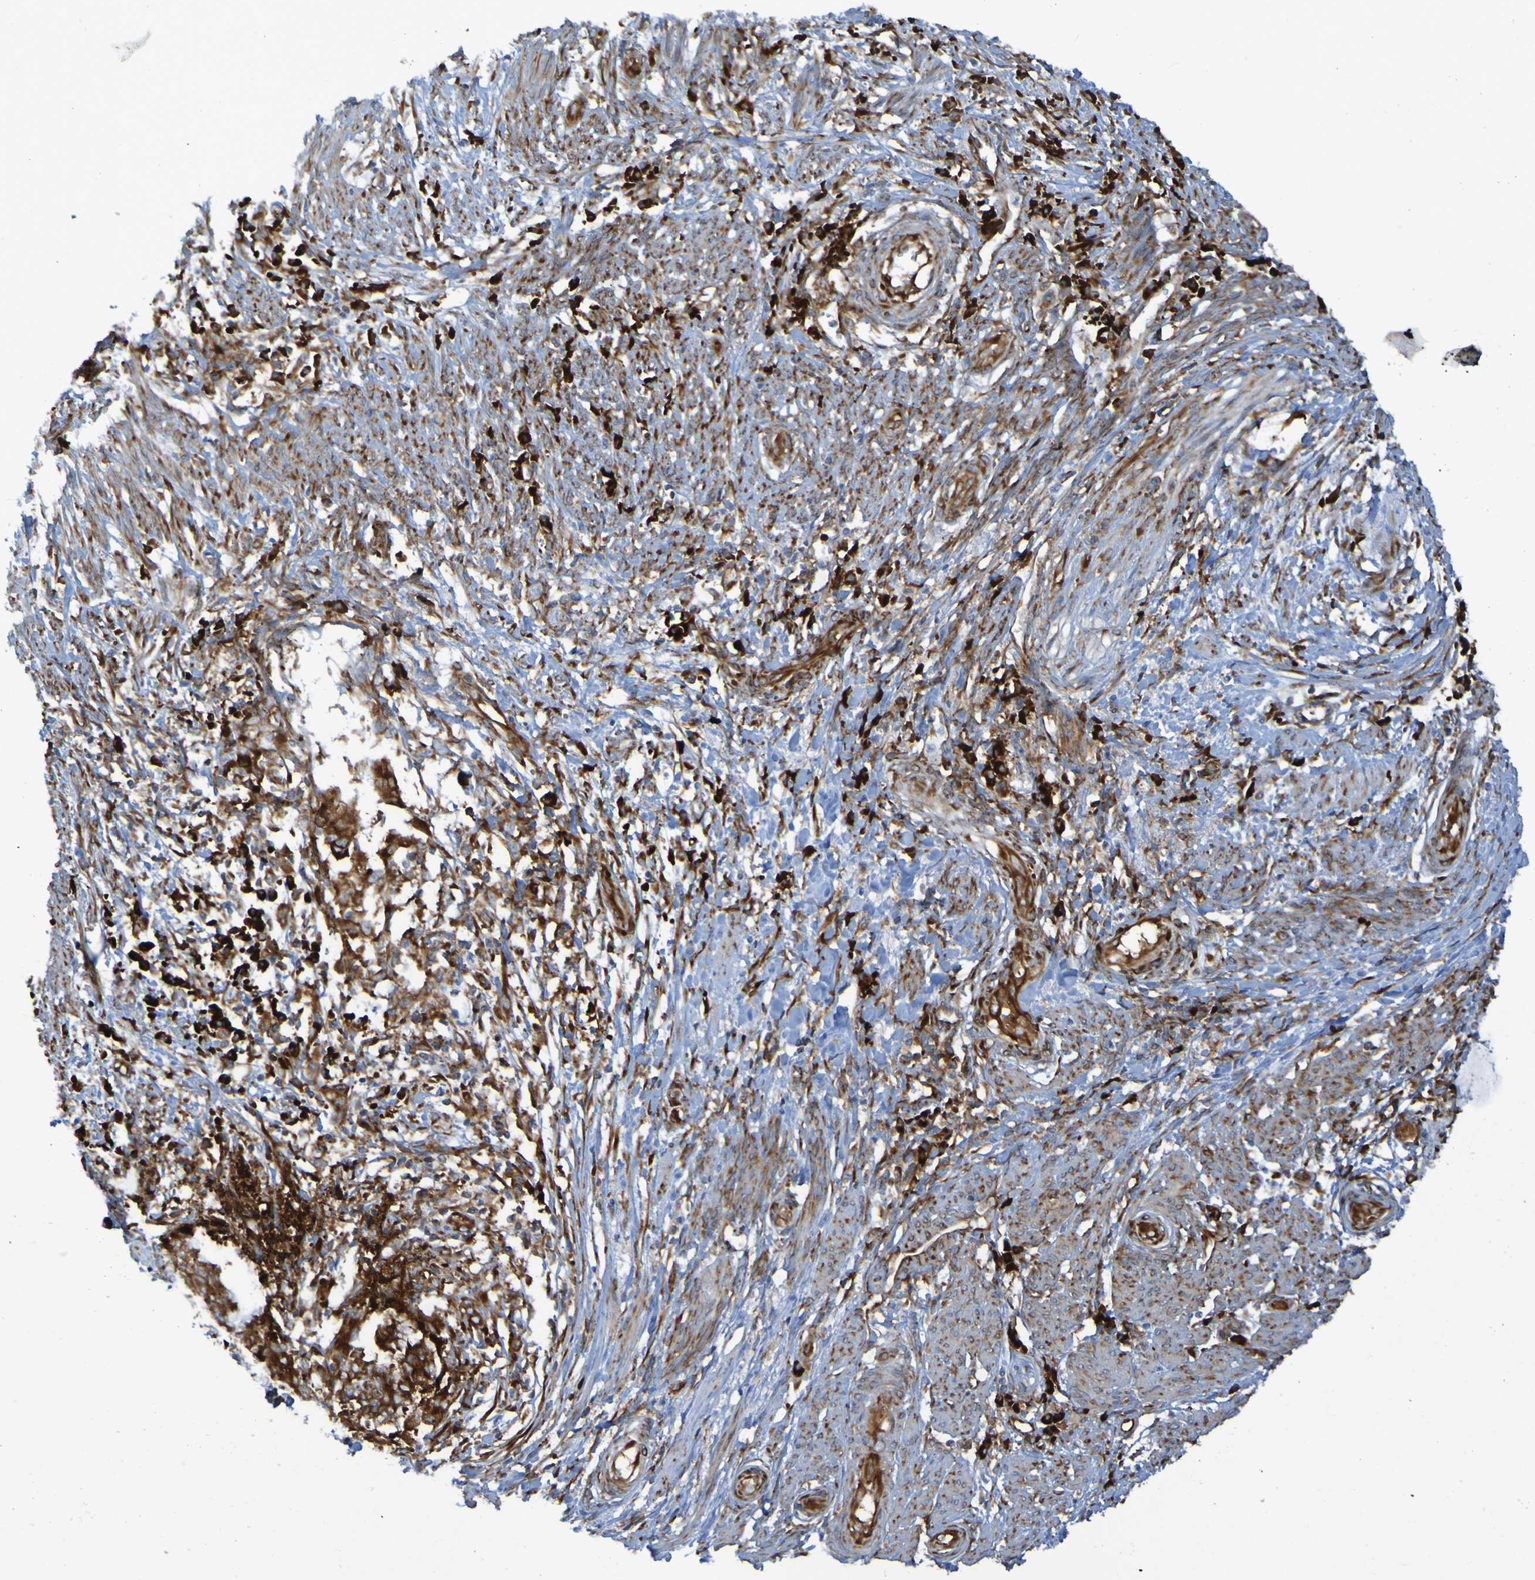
{"staining": {"intensity": "strong", "quantity": ">75%", "location": "cytoplasmic/membranous"}, "tissue": "endometrial cancer", "cell_type": "Tumor cells", "image_type": "cancer", "snomed": [{"axis": "morphology", "description": "Necrosis, NOS"}, {"axis": "morphology", "description": "Adenocarcinoma, NOS"}, {"axis": "topography", "description": "Endometrium"}], "caption": "The micrograph reveals staining of endometrial cancer, revealing strong cytoplasmic/membranous protein staining (brown color) within tumor cells. The staining was performed using DAB (3,3'-diaminobenzidine) to visualize the protein expression in brown, while the nuclei were stained in blue with hematoxylin (Magnification: 20x).", "gene": "RPL10", "patient": {"sex": "female", "age": 79}}